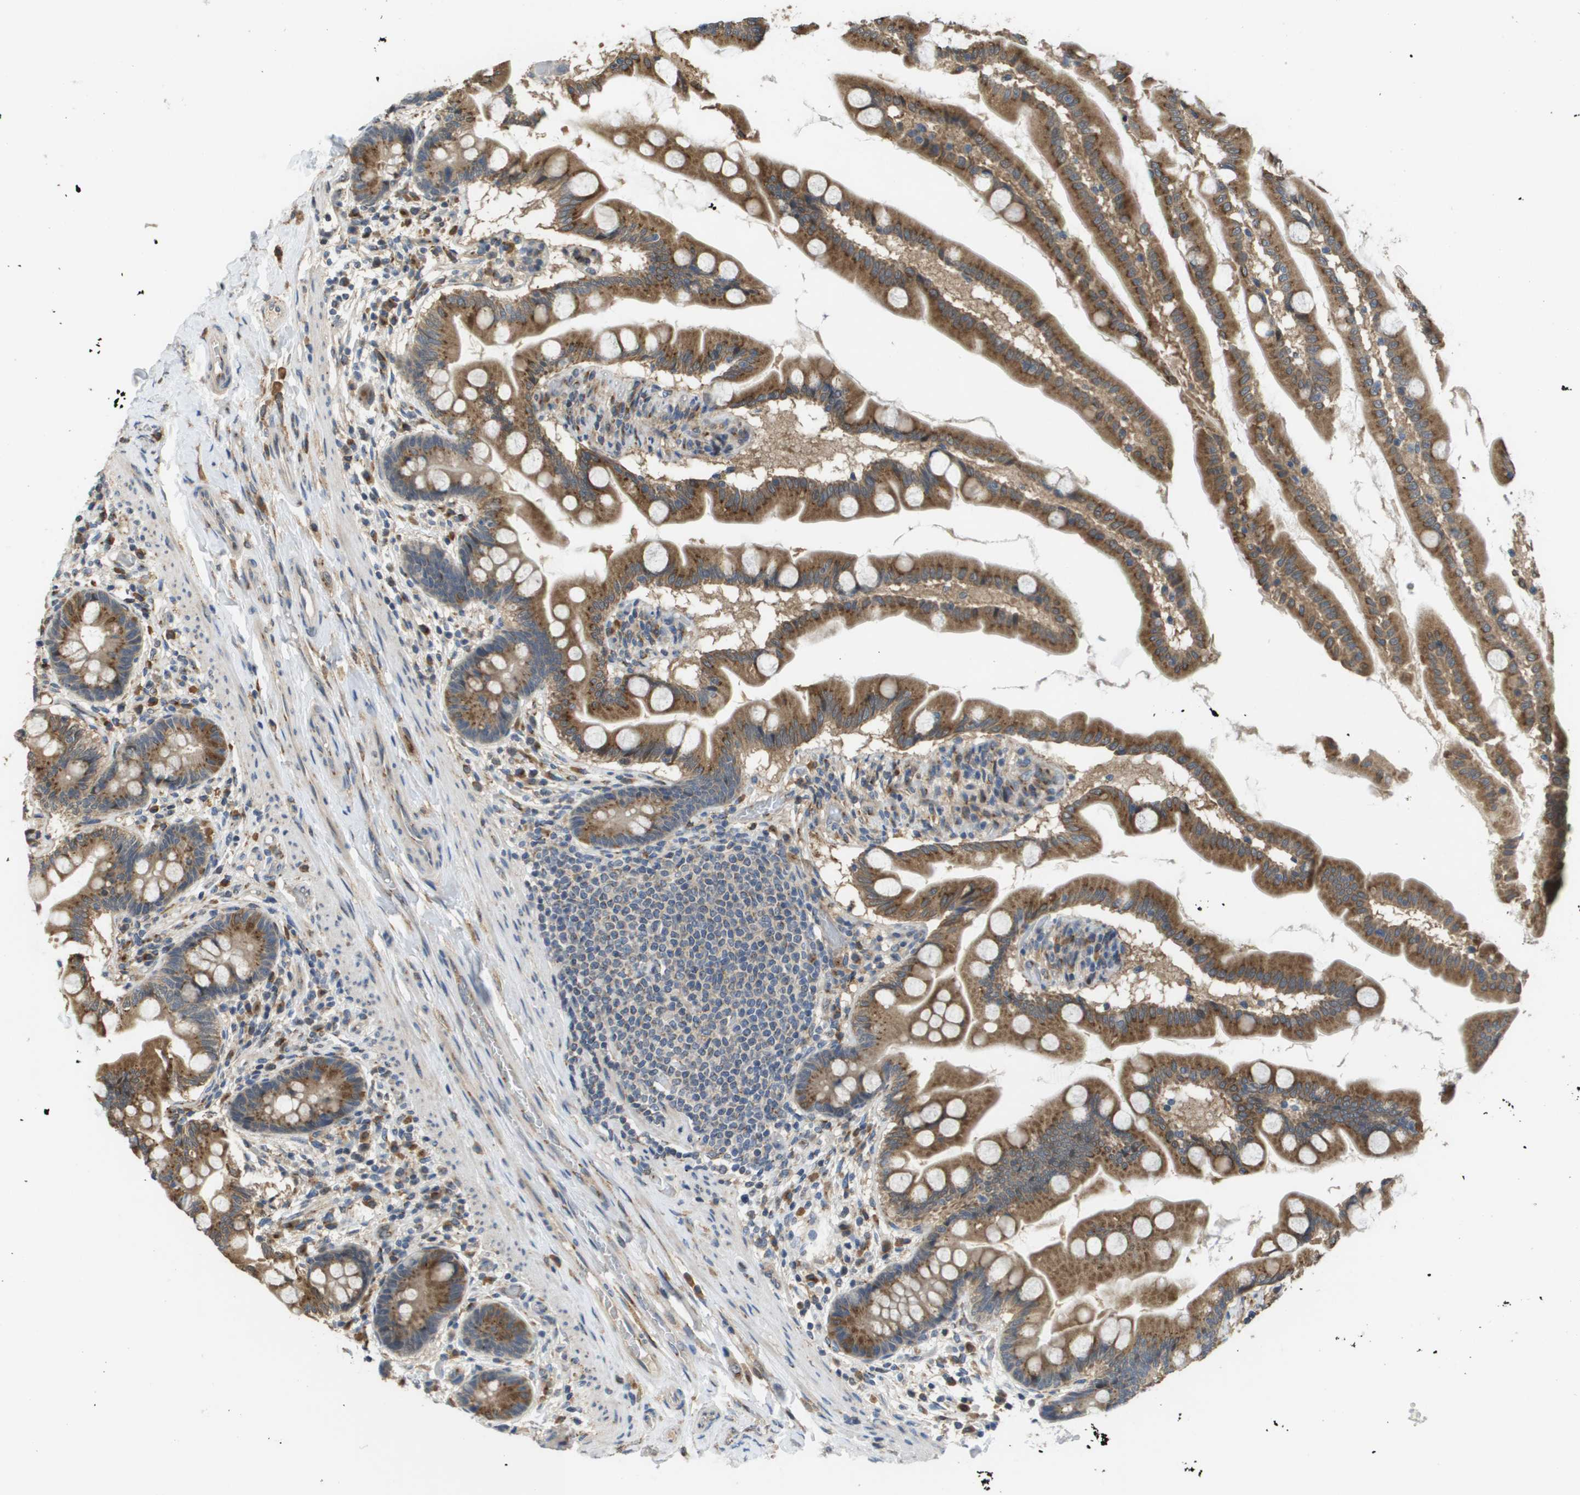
{"staining": {"intensity": "strong", "quantity": ">75%", "location": "cytoplasmic/membranous"}, "tissue": "small intestine", "cell_type": "Glandular cells", "image_type": "normal", "snomed": [{"axis": "morphology", "description": "Normal tissue, NOS"}, {"axis": "topography", "description": "Small intestine"}], "caption": "Immunohistochemical staining of benign small intestine displays high levels of strong cytoplasmic/membranous positivity in approximately >75% of glandular cells.", "gene": "PCK1", "patient": {"sex": "female", "age": 56}}